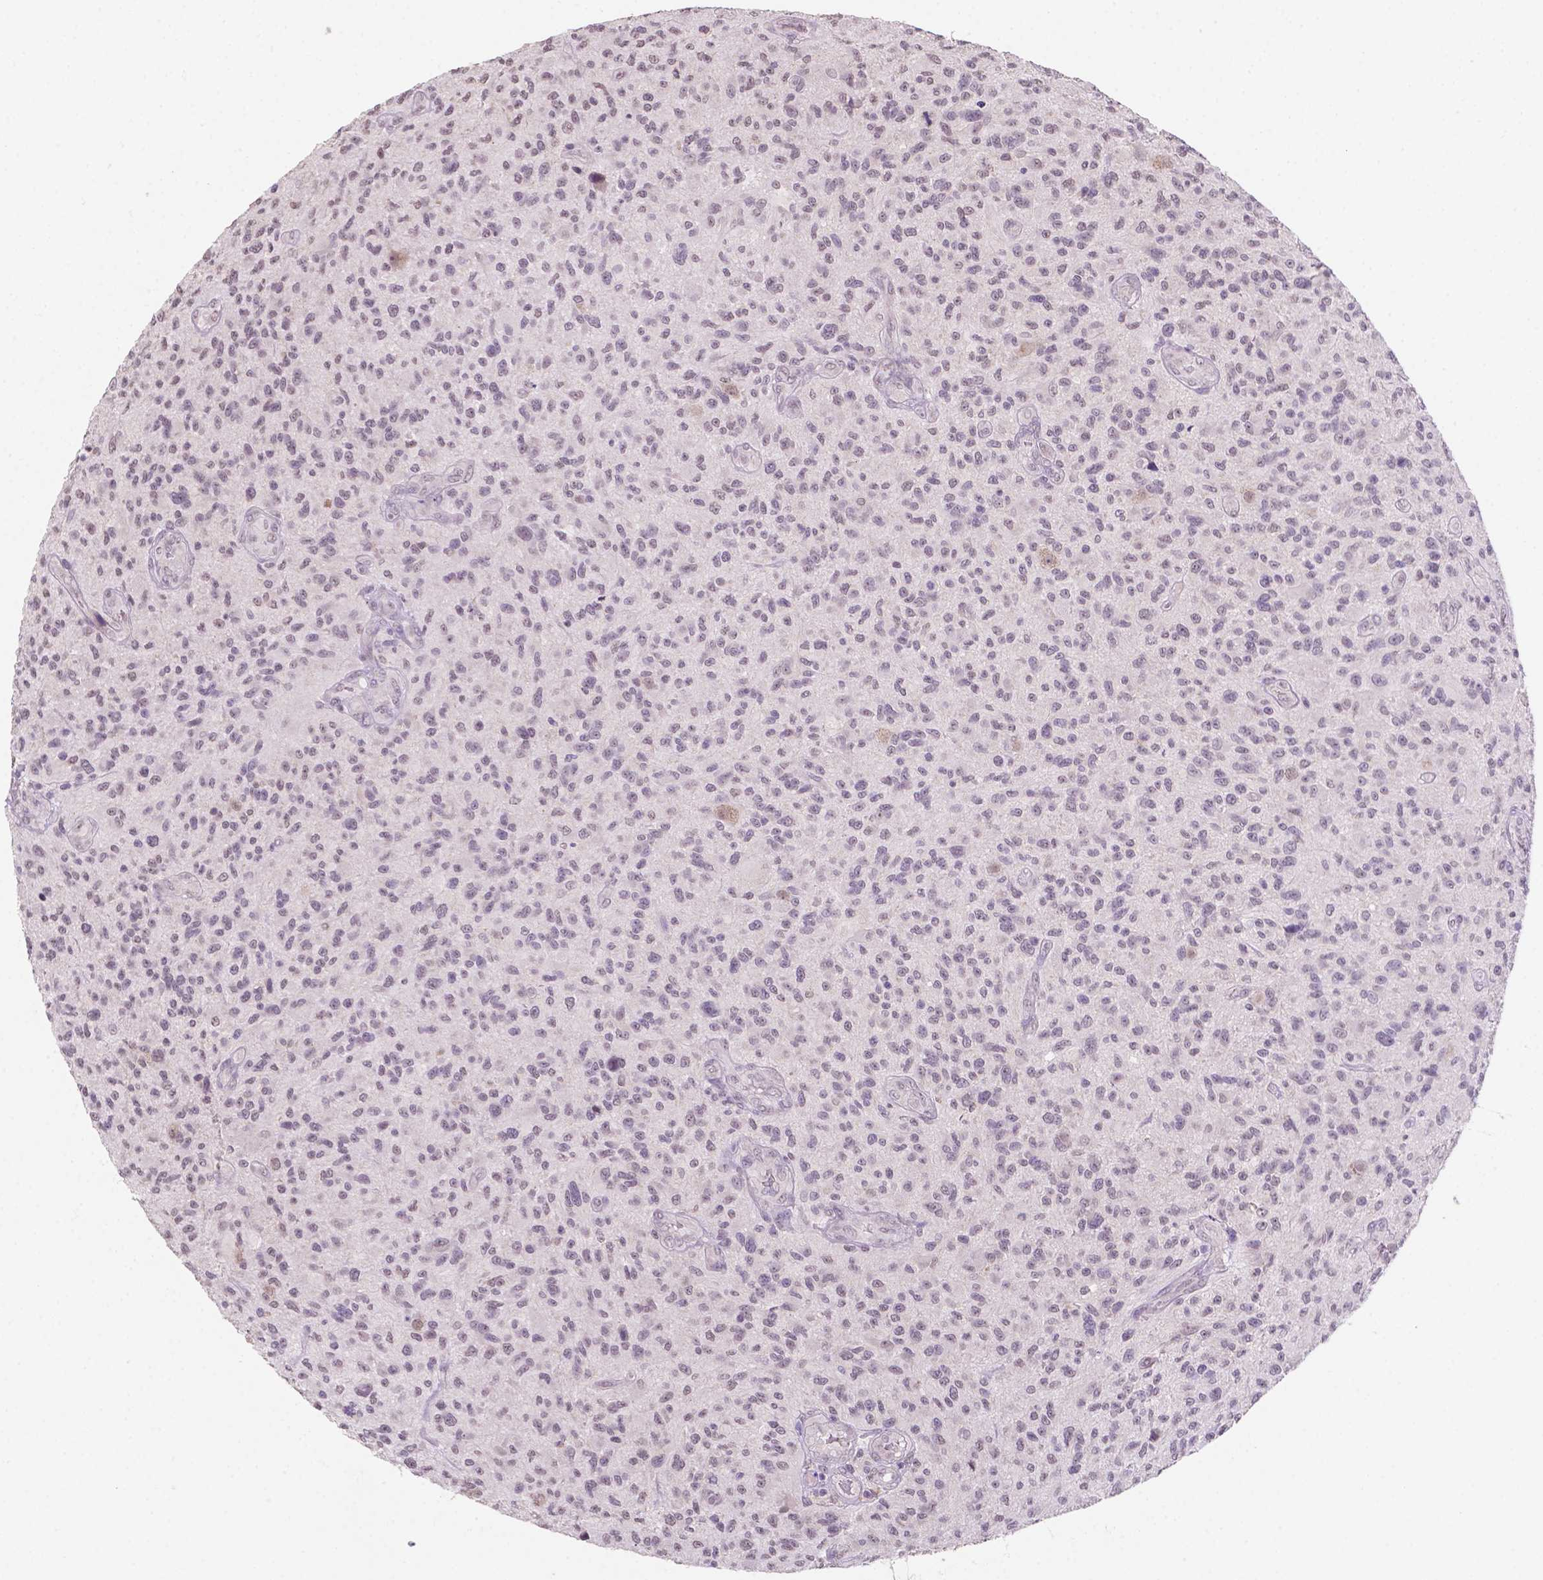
{"staining": {"intensity": "negative", "quantity": "none", "location": "none"}, "tissue": "glioma", "cell_type": "Tumor cells", "image_type": "cancer", "snomed": [{"axis": "morphology", "description": "Glioma, malignant, High grade"}, {"axis": "topography", "description": "Brain"}], "caption": "Immunohistochemistry photomicrograph of neoplastic tissue: human malignant glioma (high-grade) stained with DAB (3,3'-diaminobenzidine) demonstrates no significant protein expression in tumor cells. The staining is performed using DAB brown chromogen with nuclei counter-stained in using hematoxylin.", "gene": "SHLD3", "patient": {"sex": "male", "age": 47}}